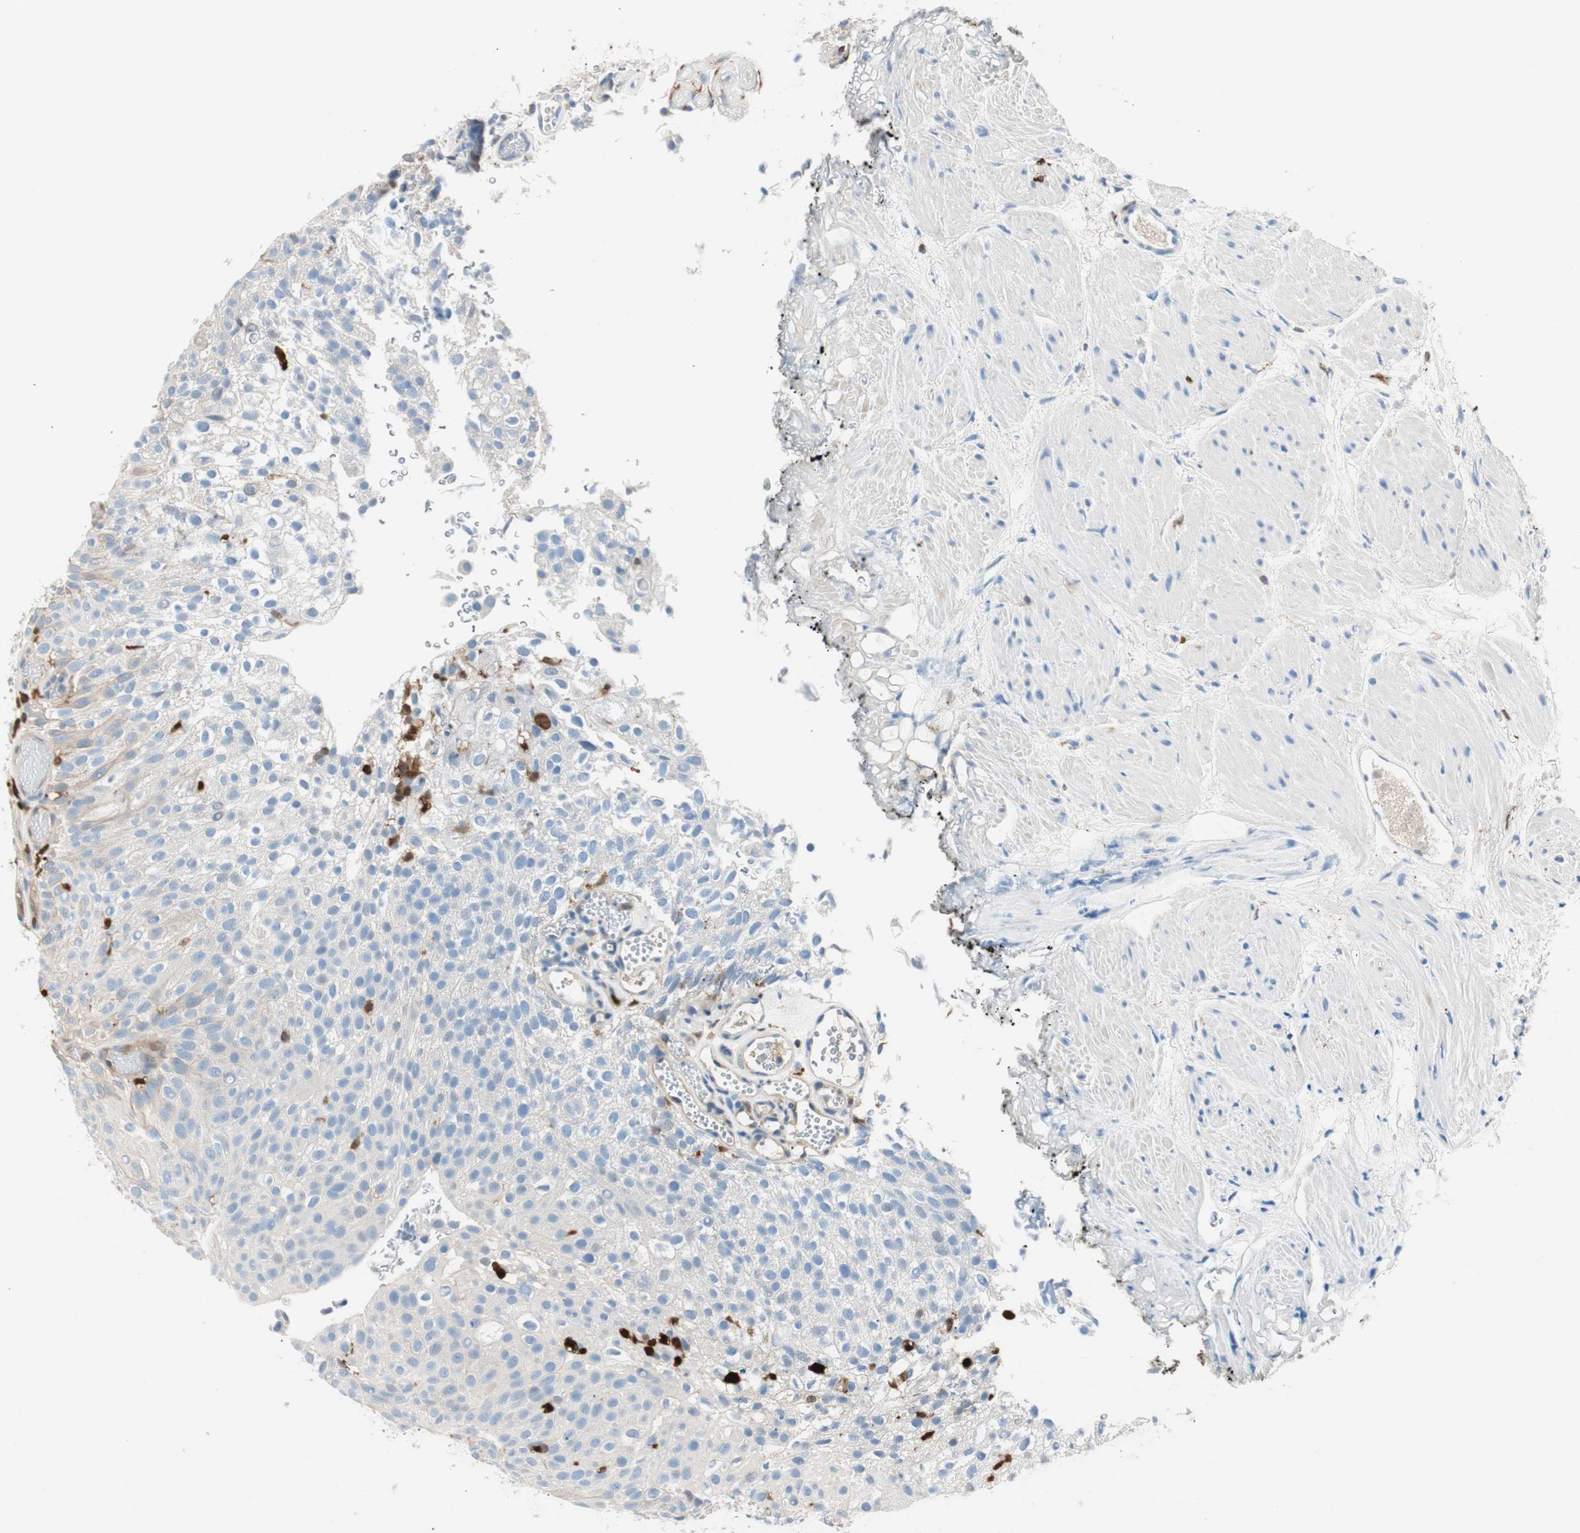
{"staining": {"intensity": "negative", "quantity": "none", "location": "none"}, "tissue": "urothelial cancer", "cell_type": "Tumor cells", "image_type": "cancer", "snomed": [{"axis": "morphology", "description": "Urothelial carcinoma, Low grade"}, {"axis": "topography", "description": "Urinary bladder"}], "caption": "An image of urothelial cancer stained for a protein exhibits no brown staining in tumor cells.", "gene": "COTL1", "patient": {"sex": "male", "age": 78}}